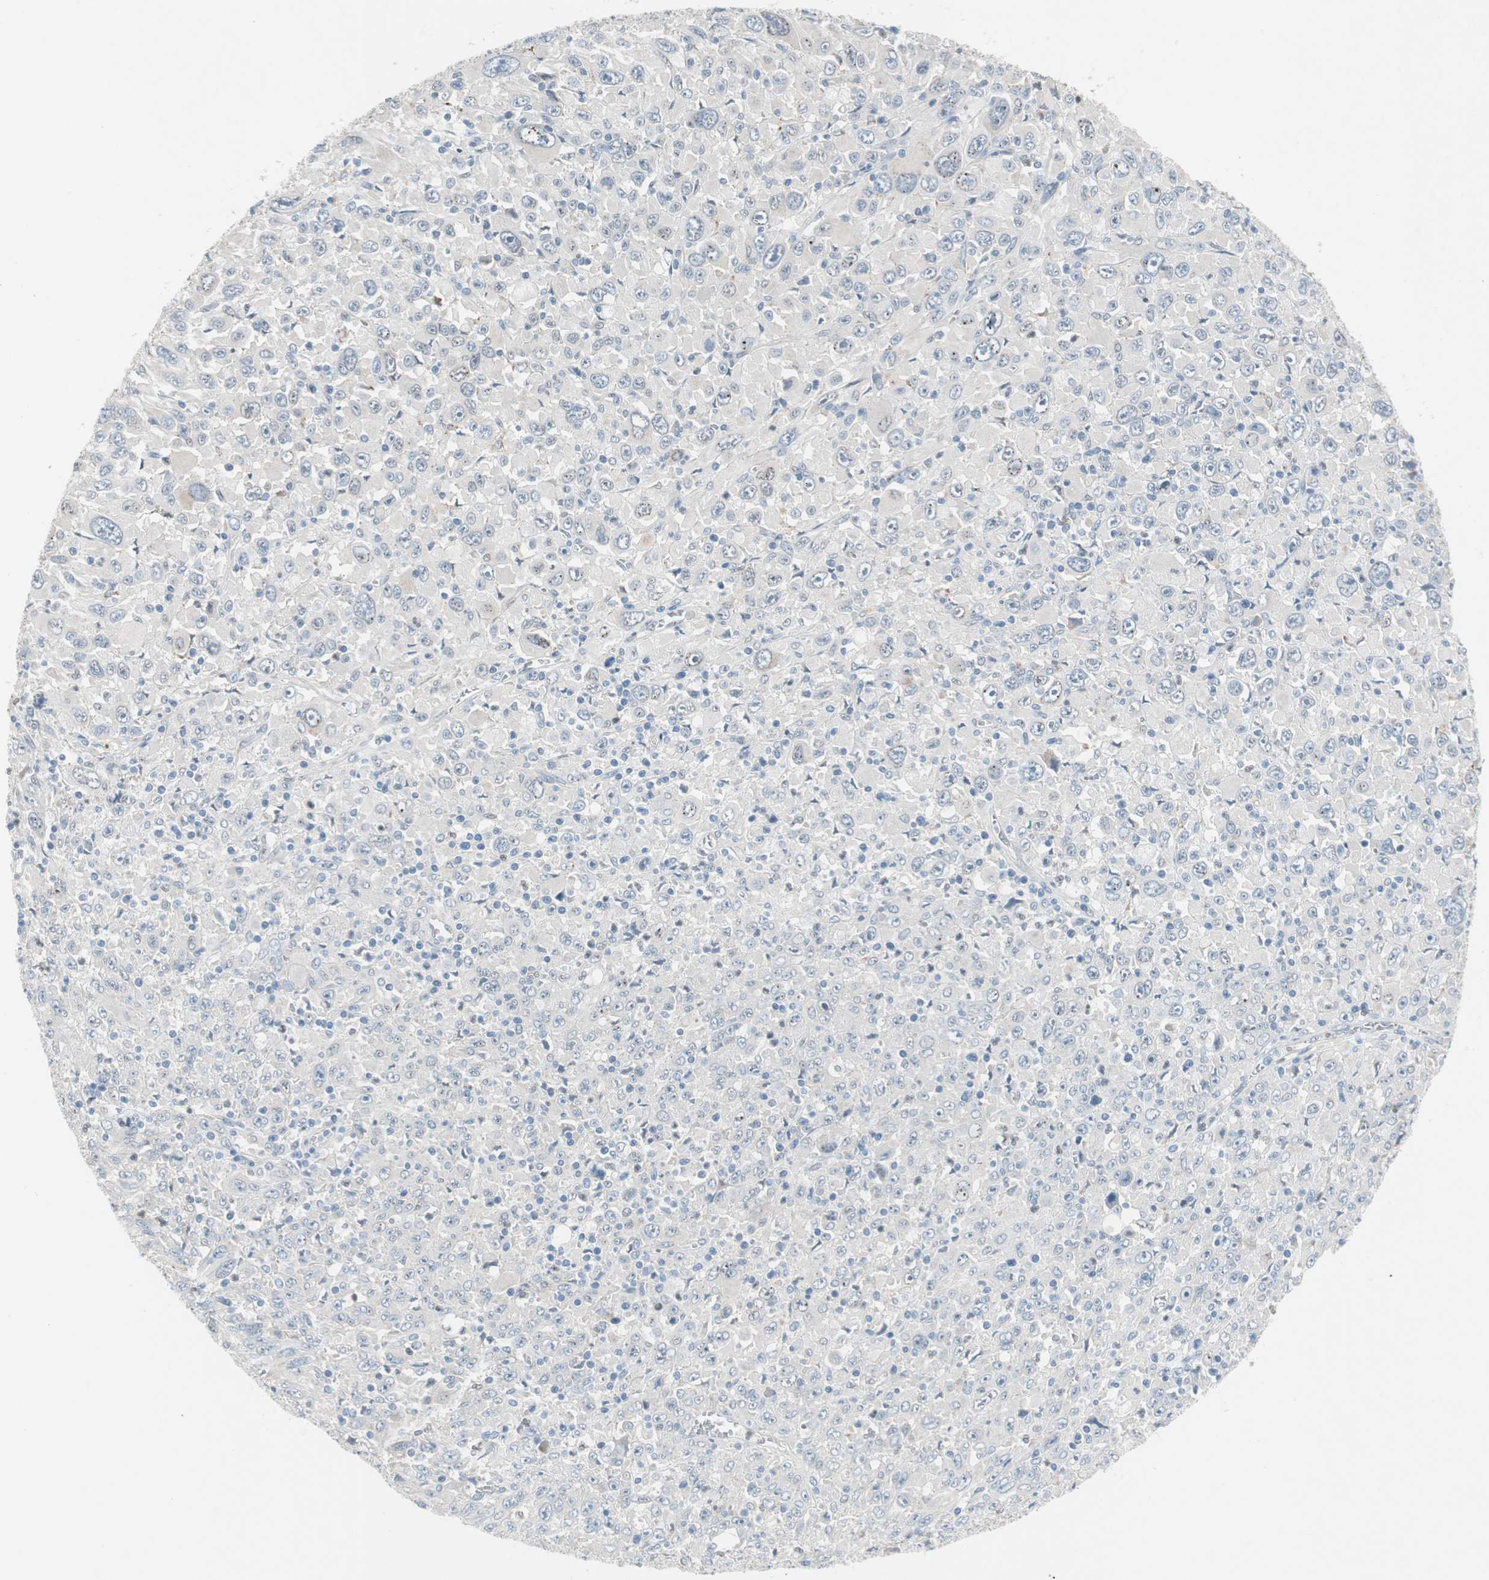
{"staining": {"intensity": "negative", "quantity": "none", "location": "none"}, "tissue": "melanoma", "cell_type": "Tumor cells", "image_type": "cancer", "snomed": [{"axis": "morphology", "description": "Malignant melanoma, Metastatic site"}, {"axis": "topography", "description": "Skin"}], "caption": "Image shows no protein staining in tumor cells of malignant melanoma (metastatic site) tissue. (DAB immunohistochemistry (IHC) visualized using brightfield microscopy, high magnification).", "gene": "CAND2", "patient": {"sex": "female", "age": 56}}